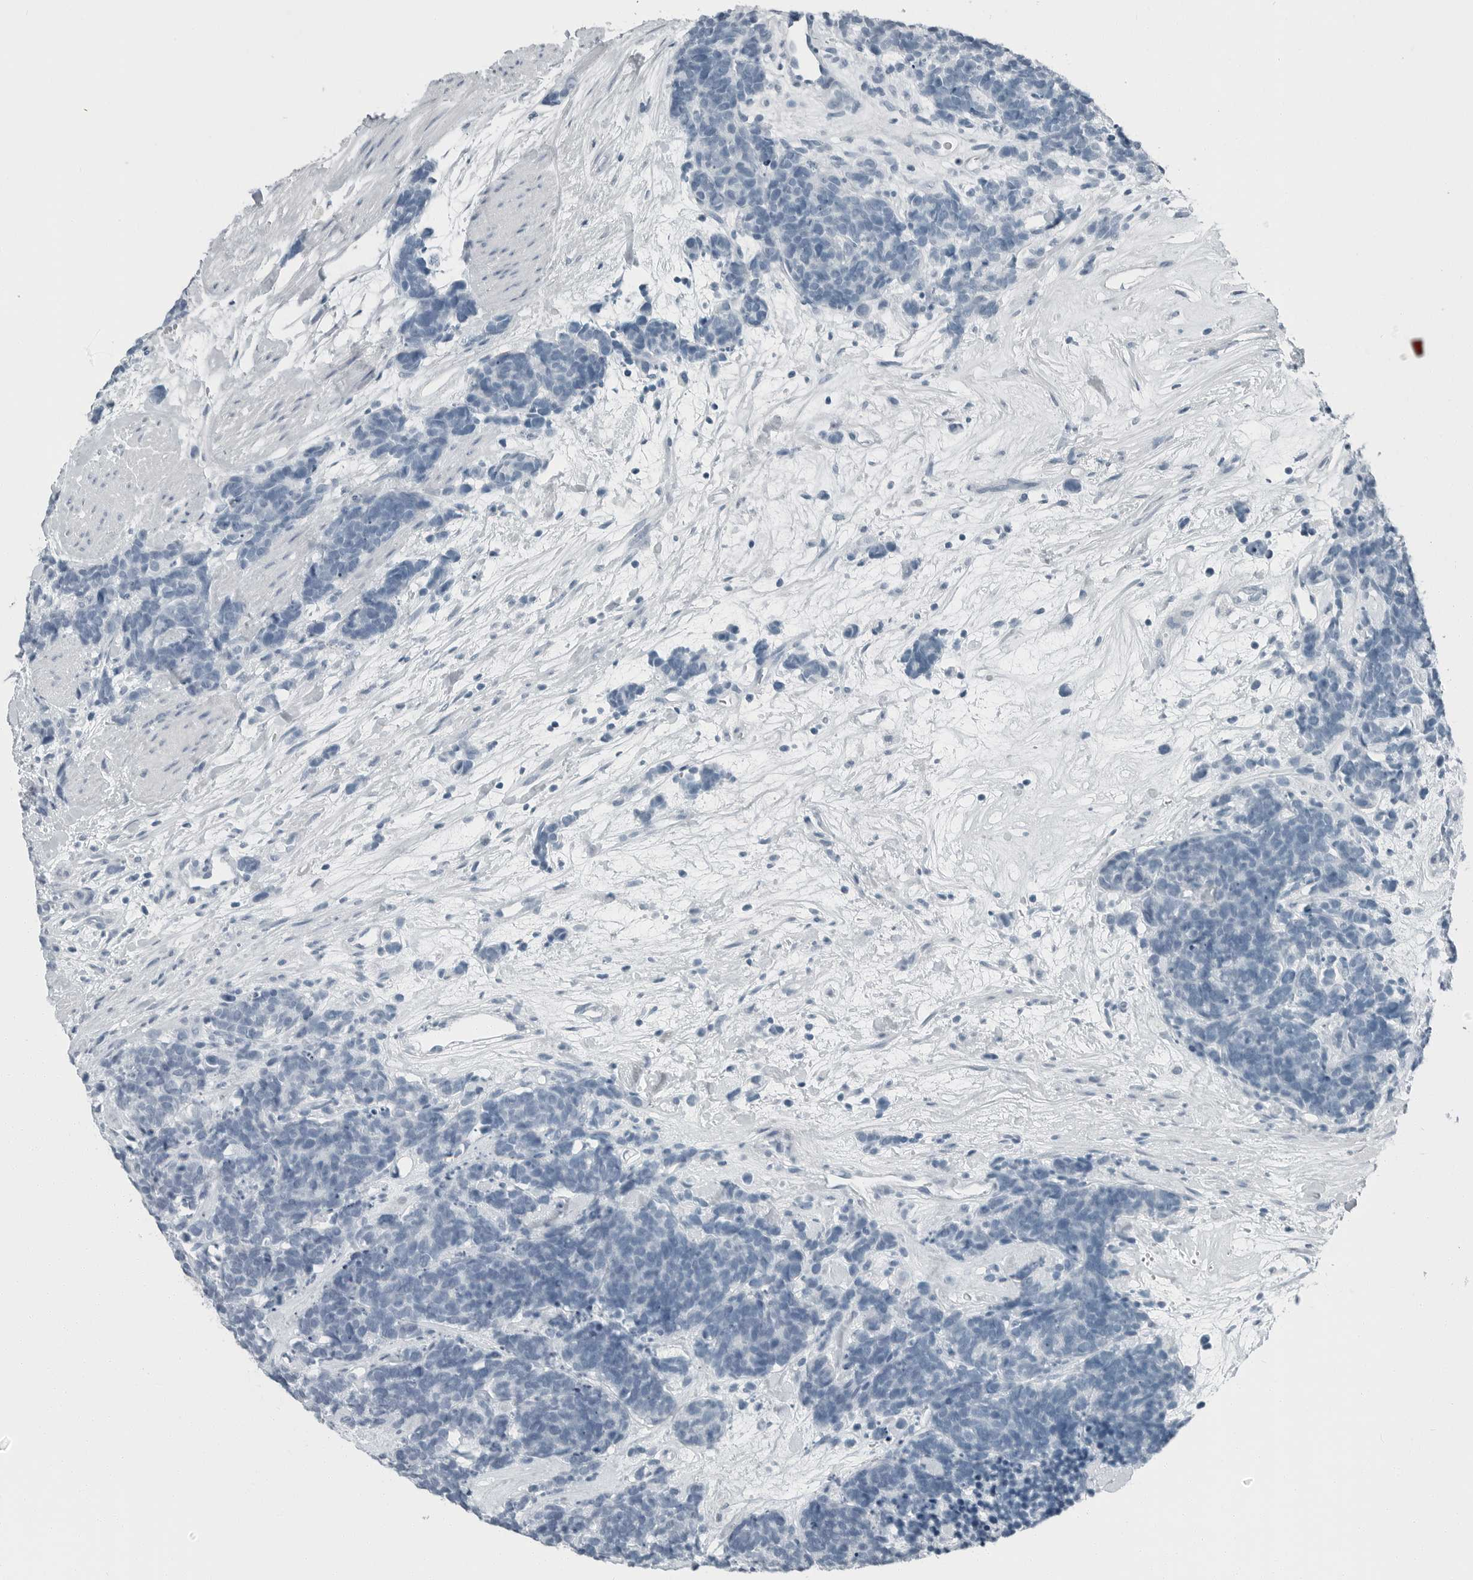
{"staining": {"intensity": "negative", "quantity": "none", "location": "none"}, "tissue": "carcinoid", "cell_type": "Tumor cells", "image_type": "cancer", "snomed": [{"axis": "morphology", "description": "Carcinoma, NOS"}, {"axis": "morphology", "description": "Carcinoid, malignant, NOS"}, {"axis": "topography", "description": "Urinary bladder"}], "caption": "The micrograph exhibits no staining of tumor cells in carcinoid. The staining is performed using DAB brown chromogen with nuclei counter-stained in using hematoxylin.", "gene": "ZPBP2", "patient": {"sex": "male", "age": 57}}